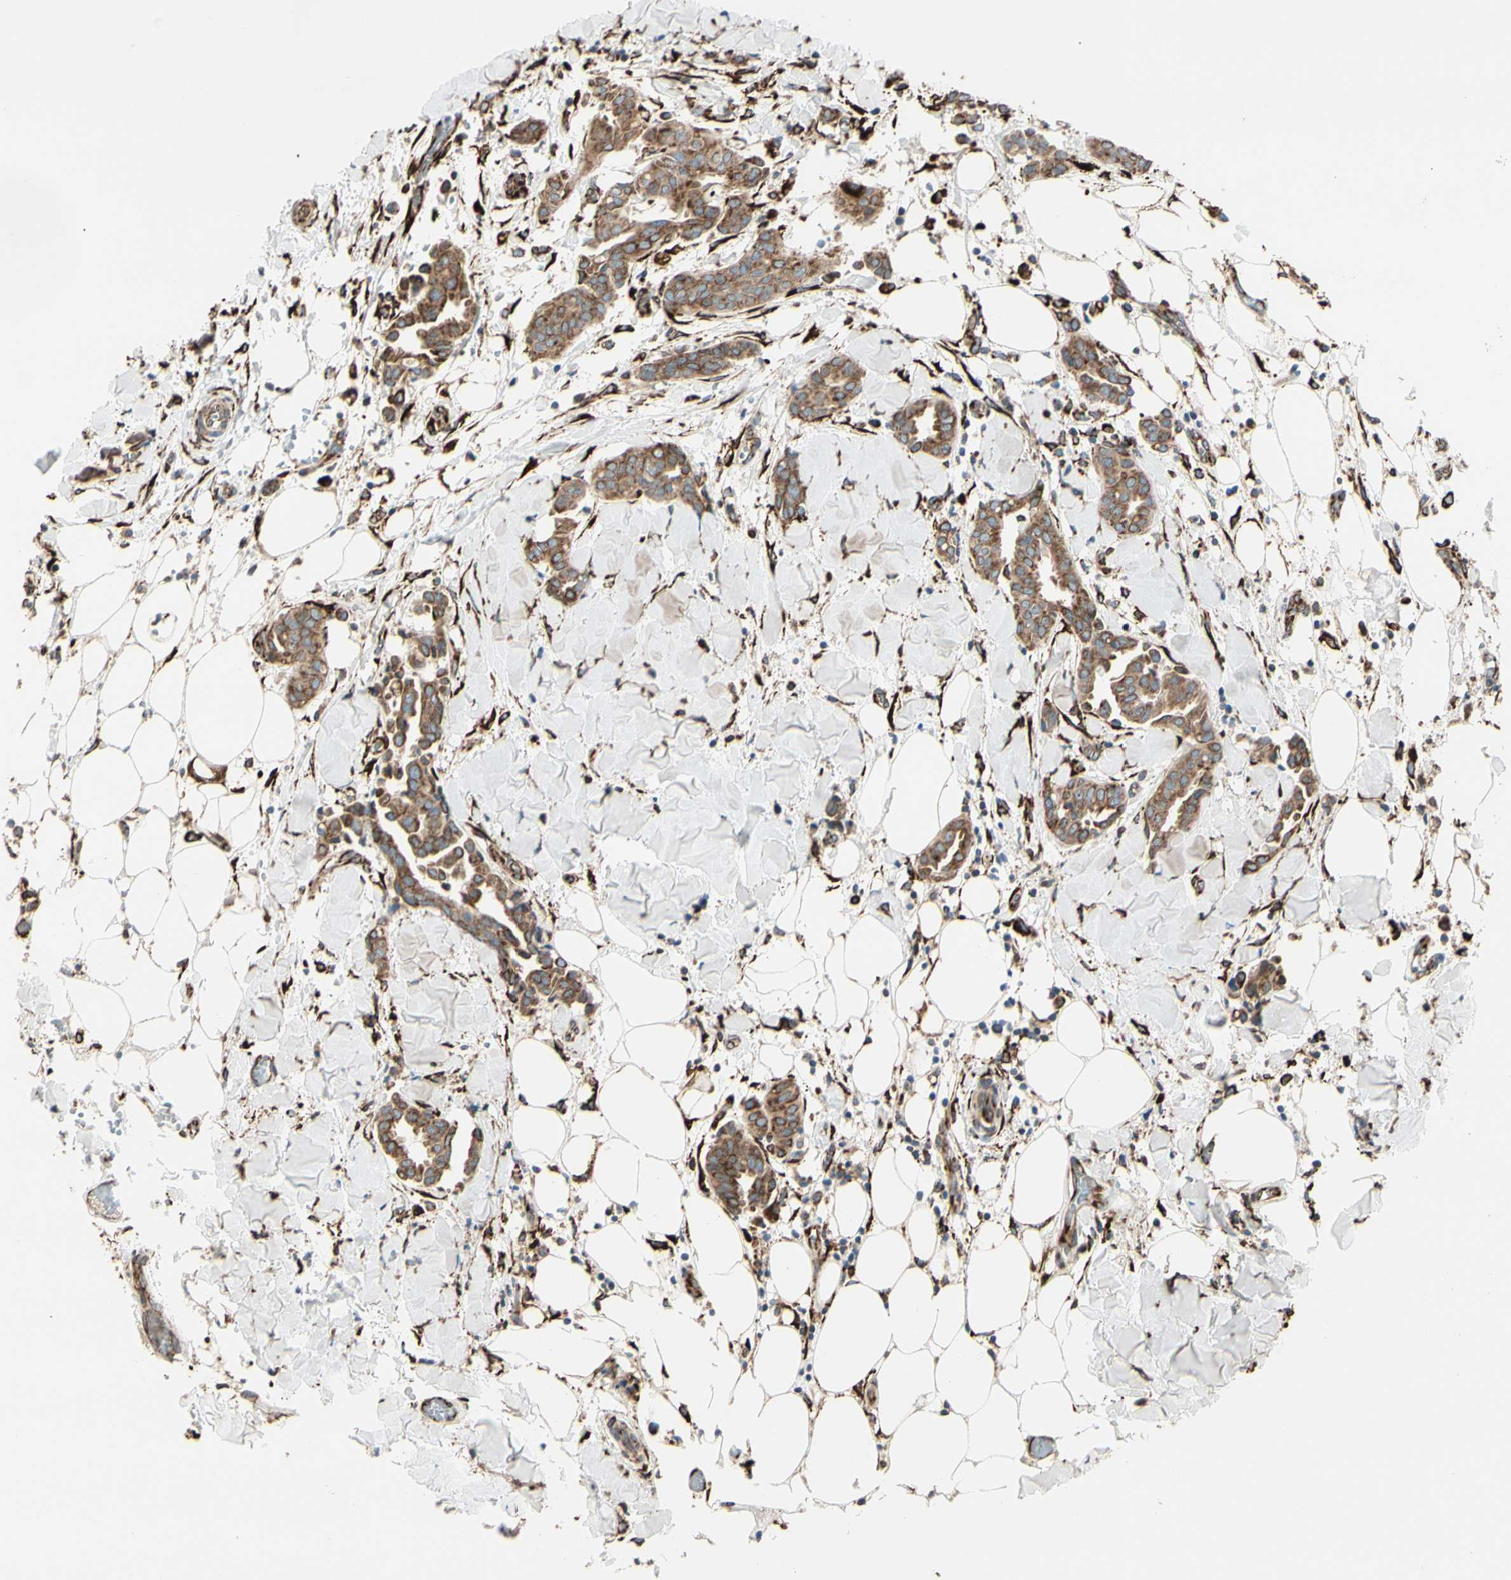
{"staining": {"intensity": "strong", "quantity": ">75%", "location": "cytoplasmic/membranous"}, "tissue": "head and neck cancer", "cell_type": "Tumor cells", "image_type": "cancer", "snomed": [{"axis": "morphology", "description": "Adenocarcinoma, NOS"}, {"axis": "topography", "description": "Salivary gland"}, {"axis": "topography", "description": "Head-Neck"}], "caption": "DAB (3,3'-diaminobenzidine) immunohistochemical staining of head and neck cancer reveals strong cytoplasmic/membranous protein staining in approximately >75% of tumor cells.", "gene": "RRBP1", "patient": {"sex": "female", "age": 59}}